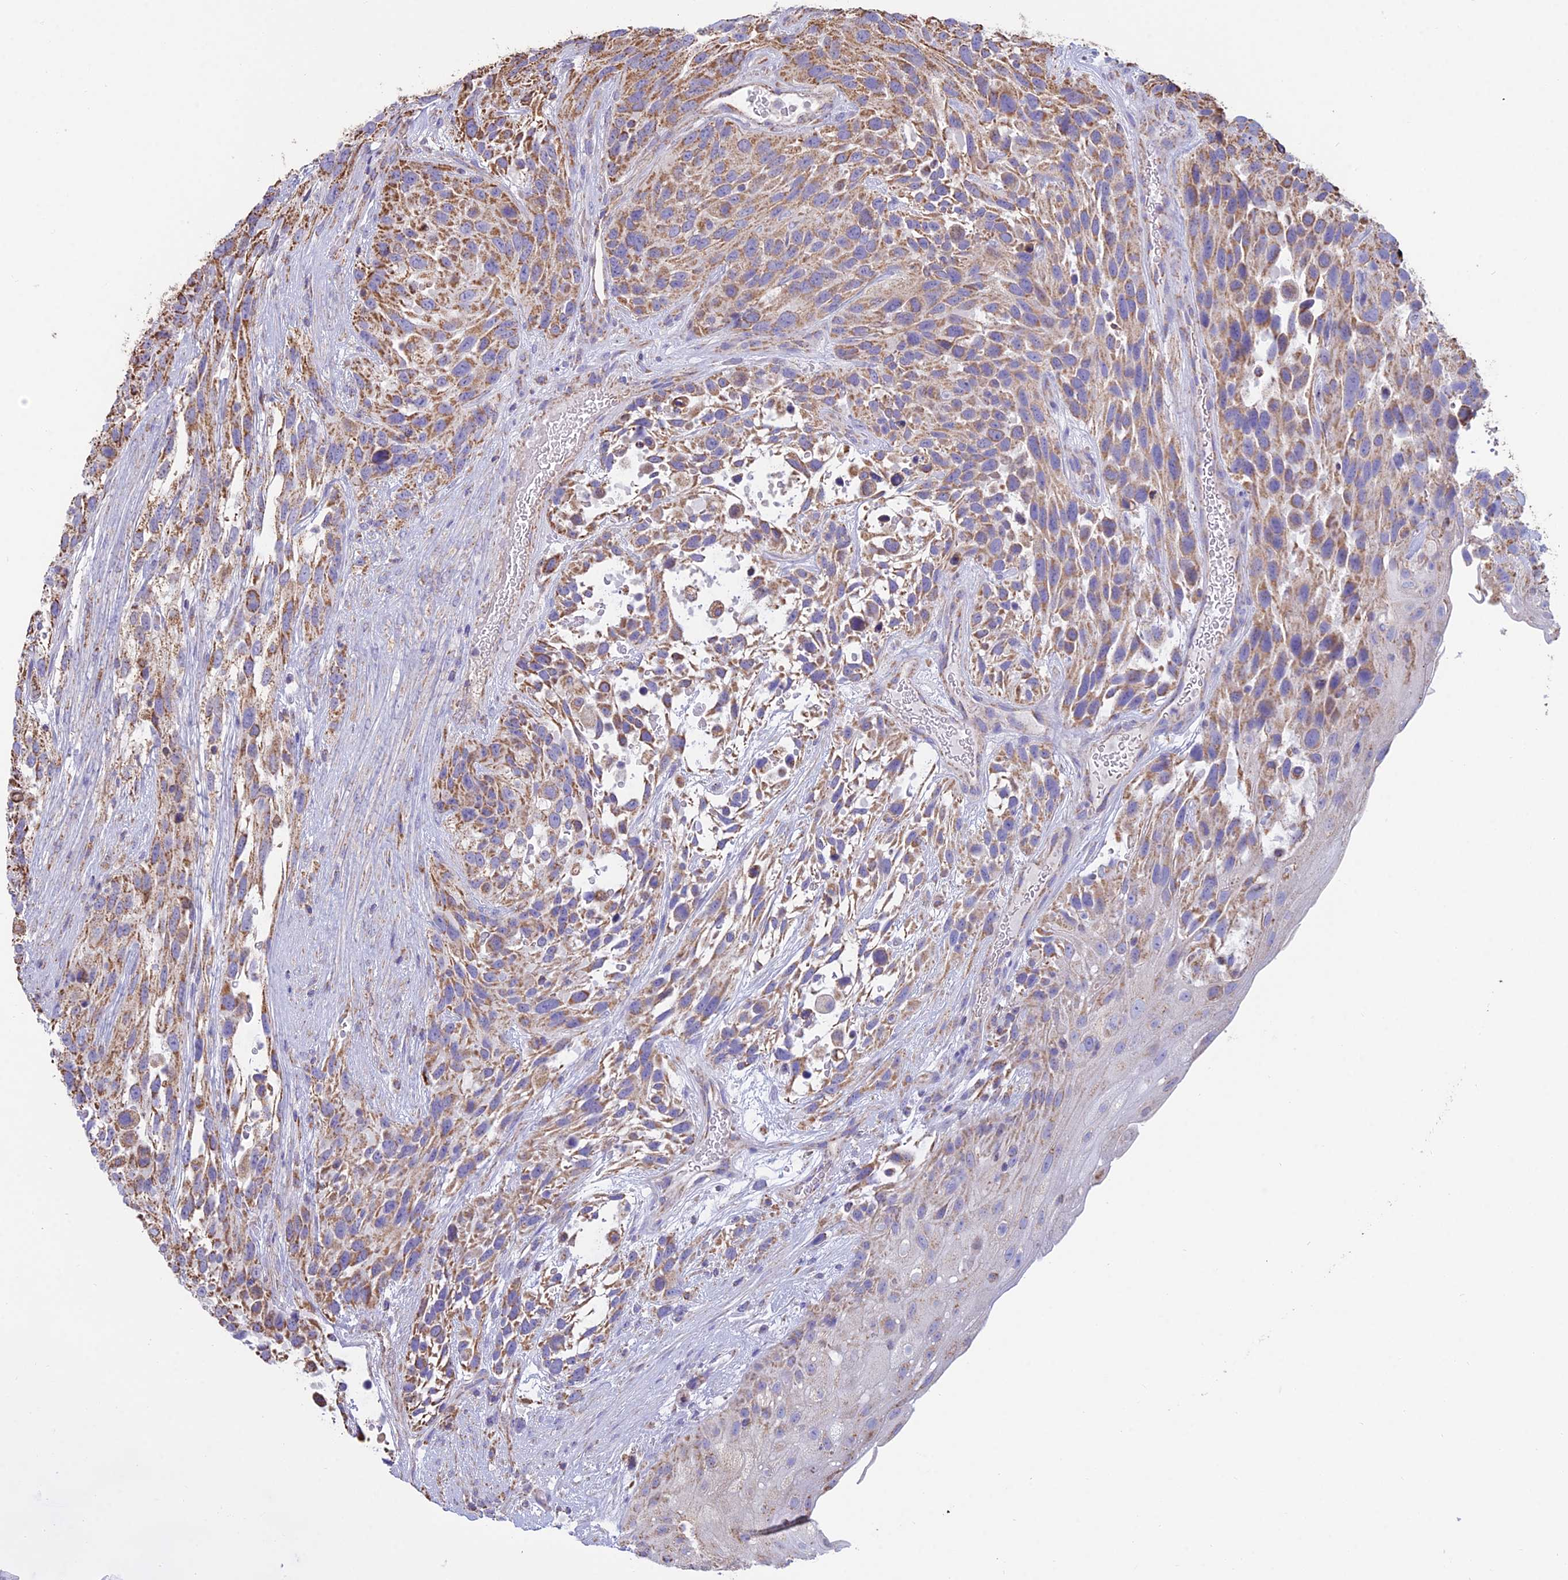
{"staining": {"intensity": "moderate", "quantity": ">75%", "location": "cytoplasmic/membranous"}, "tissue": "urothelial cancer", "cell_type": "Tumor cells", "image_type": "cancer", "snomed": [{"axis": "morphology", "description": "Urothelial carcinoma, High grade"}, {"axis": "topography", "description": "Urinary bladder"}], "caption": "Brown immunohistochemical staining in high-grade urothelial carcinoma displays moderate cytoplasmic/membranous positivity in approximately >75% of tumor cells.", "gene": "OR2W3", "patient": {"sex": "female", "age": 70}}